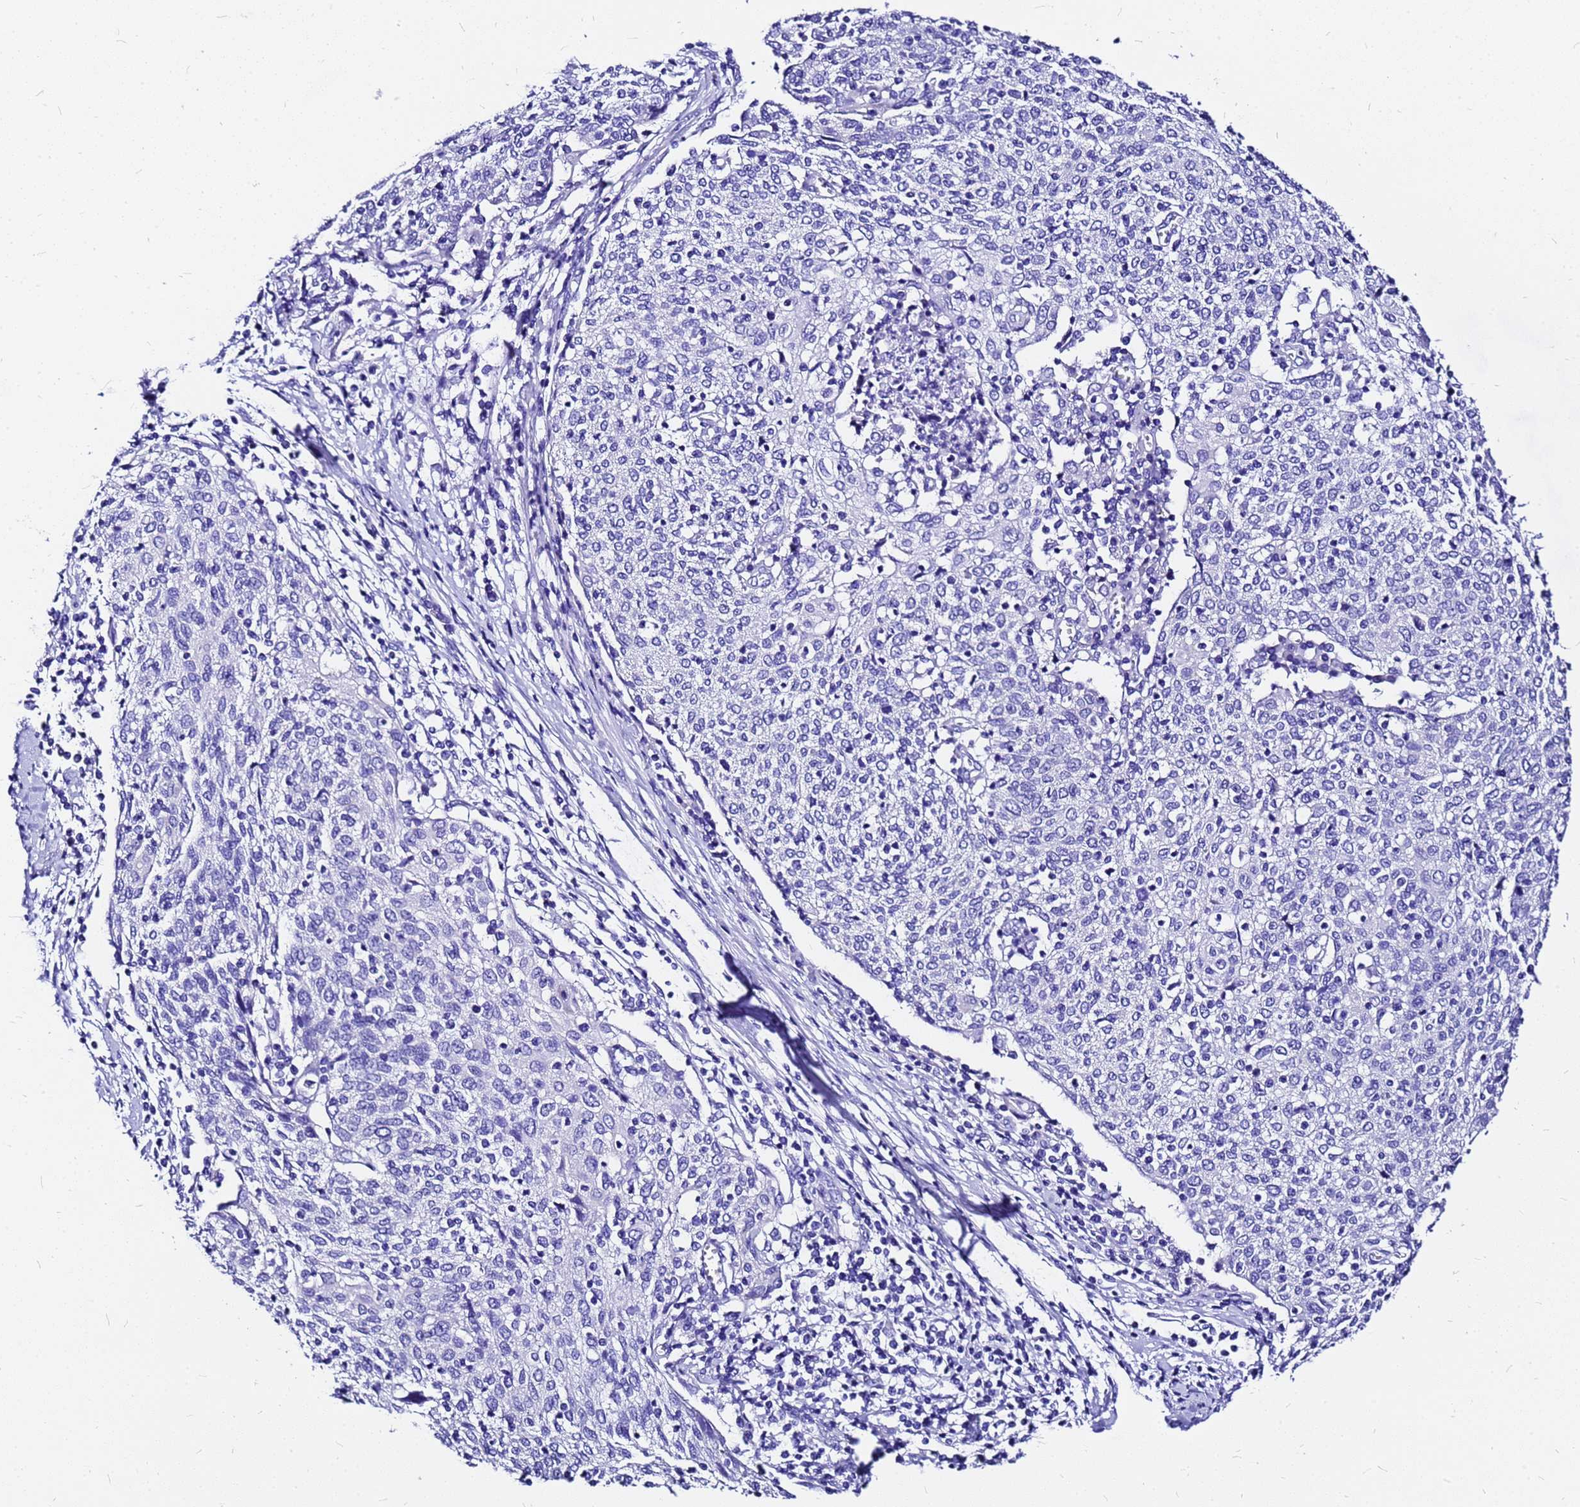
{"staining": {"intensity": "negative", "quantity": "none", "location": "none"}, "tissue": "cervical cancer", "cell_type": "Tumor cells", "image_type": "cancer", "snomed": [{"axis": "morphology", "description": "Squamous cell carcinoma, NOS"}, {"axis": "topography", "description": "Cervix"}], "caption": "Cervical cancer (squamous cell carcinoma) was stained to show a protein in brown. There is no significant staining in tumor cells. (Immunohistochemistry (ihc), brightfield microscopy, high magnification).", "gene": "HERC4", "patient": {"sex": "female", "age": 52}}